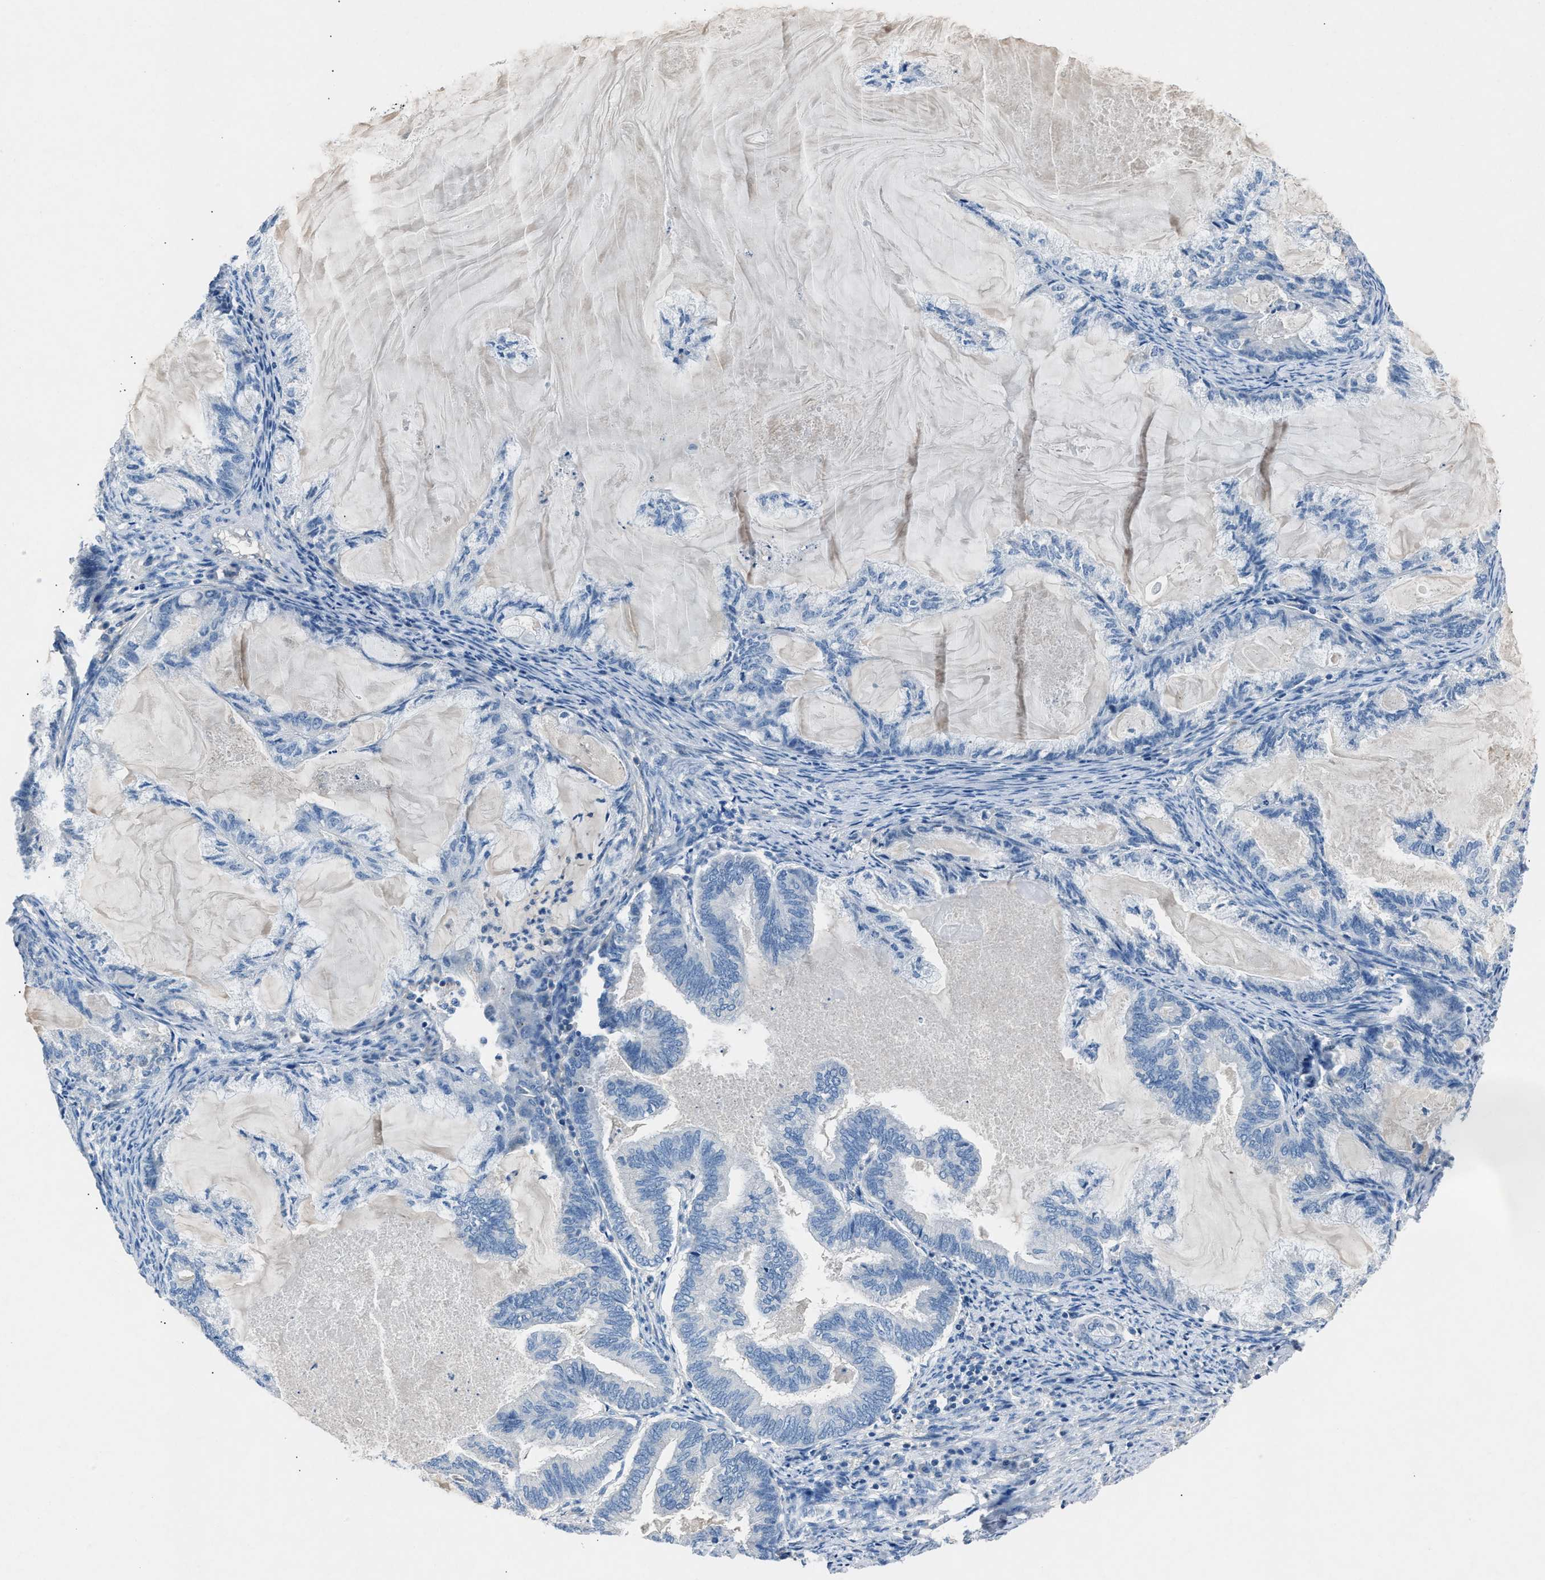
{"staining": {"intensity": "negative", "quantity": "none", "location": "none"}, "tissue": "endometrial cancer", "cell_type": "Tumor cells", "image_type": "cancer", "snomed": [{"axis": "morphology", "description": "Adenocarcinoma, NOS"}, {"axis": "topography", "description": "Endometrium"}], "caption": "Tumor cells show no significant positivity in adenocarcinoma (endometrial).", "gene": "DNAAF5", "patient": {"sex": "female", "age": 86}}